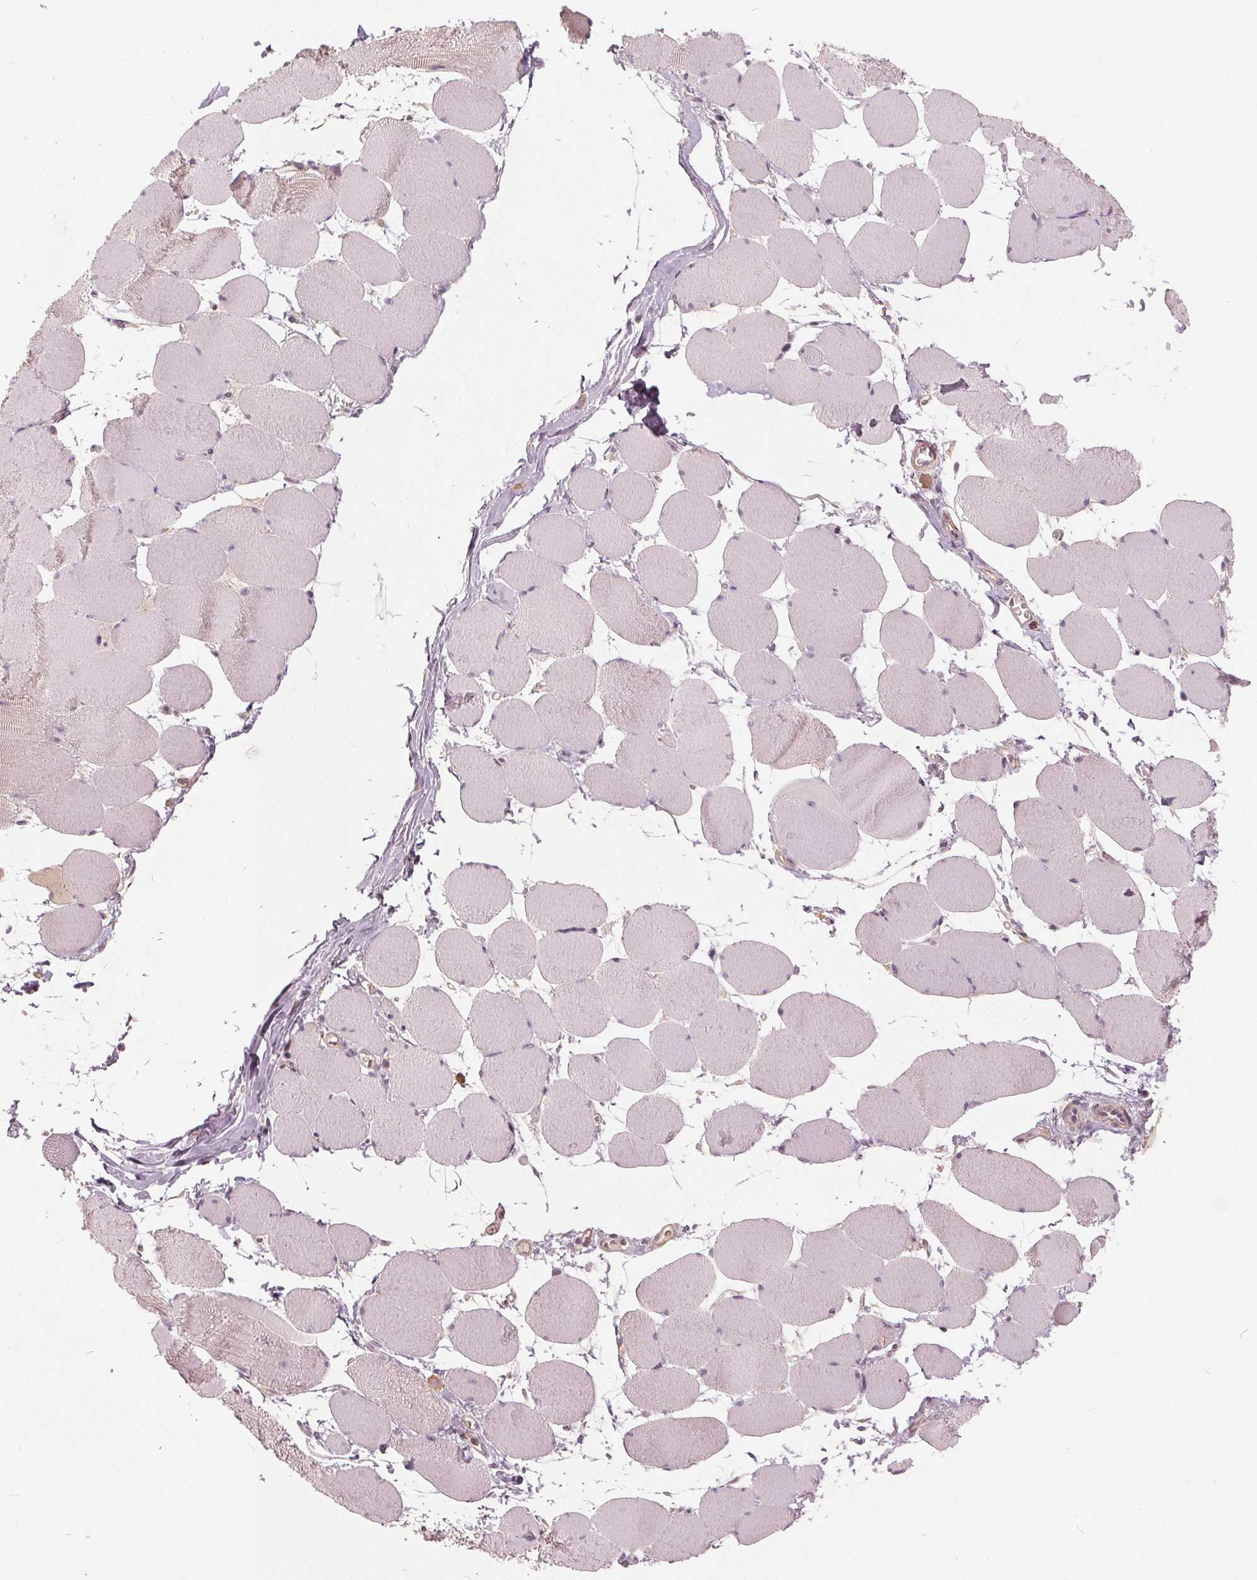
{"staining": {"intensity": "negative", "quantity": "none", "location": "none"}, "tissue": "skeletal muscle", "cell_type": "Myocytes", "image_type": "normal", "snomed": [{"axis": "morphology", "description": "Normal tissue, NOS"}, {"axis": "topography", "description": "Skeletal muscle"}], "caption": "Immunohistochemistry (IHC) image of benign human skeletal muscle stained for a protein (brown), which displays no expression in myocytes.", "gene": "KLK13", "patient": {"sex": "female", "age": 75}}